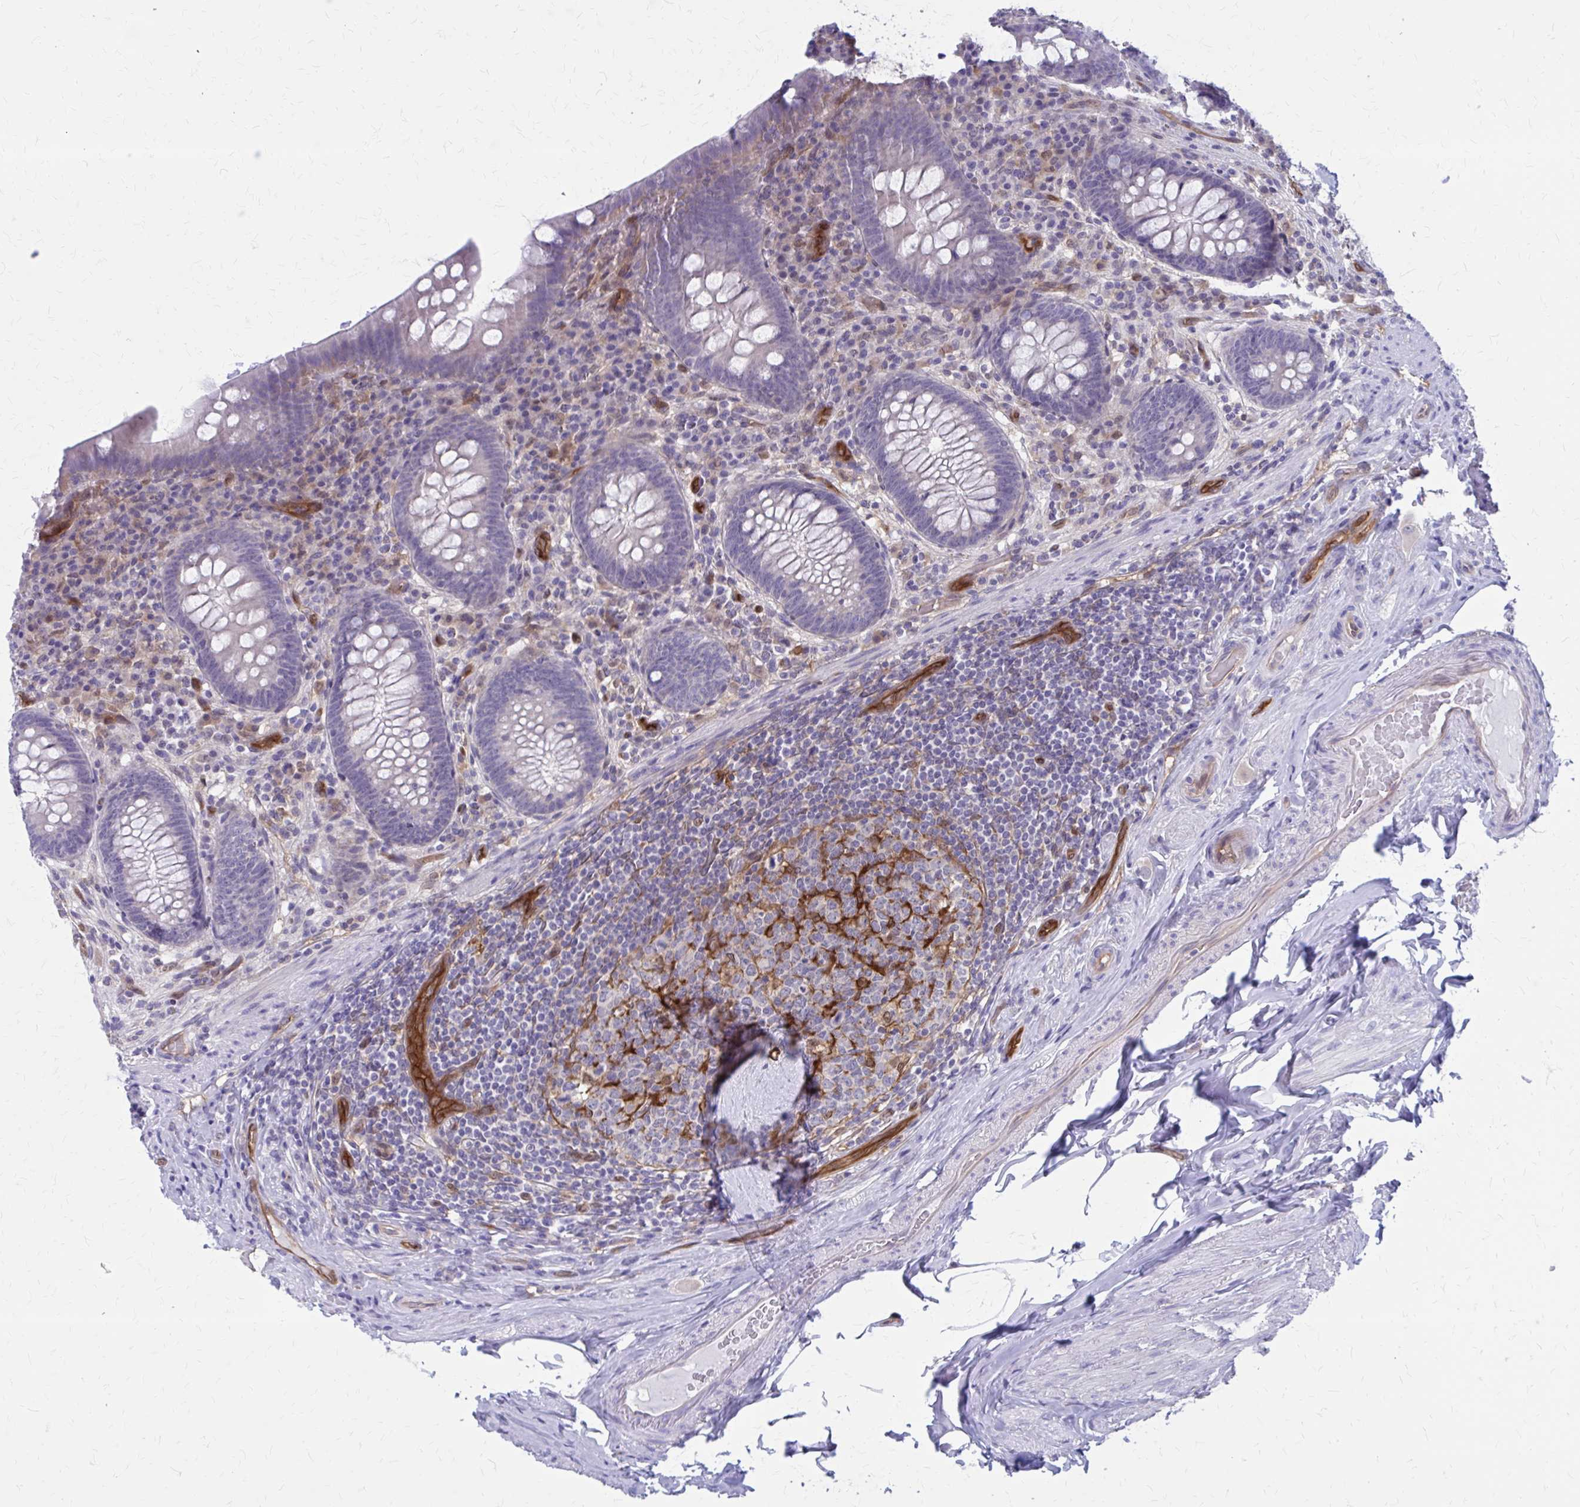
{"staining": {"intensity": "negative", "quantity": "none", "location": "none"}, "tissue": "appendix", "cell_type": "Glandular cells", "image_type": "normal", "snomed": [{"axis": "morphology", "description": "Normal tissue, NOS"}, {"axis": "topography", "description": "Appendix"}], "caption": "Histopathology image shows no protein staining in glandular cells of unremarkable appendix. Nuclei are stained in blue.", "gene": "CLIC2", "patient": {"sex": "male", "age": 71}}